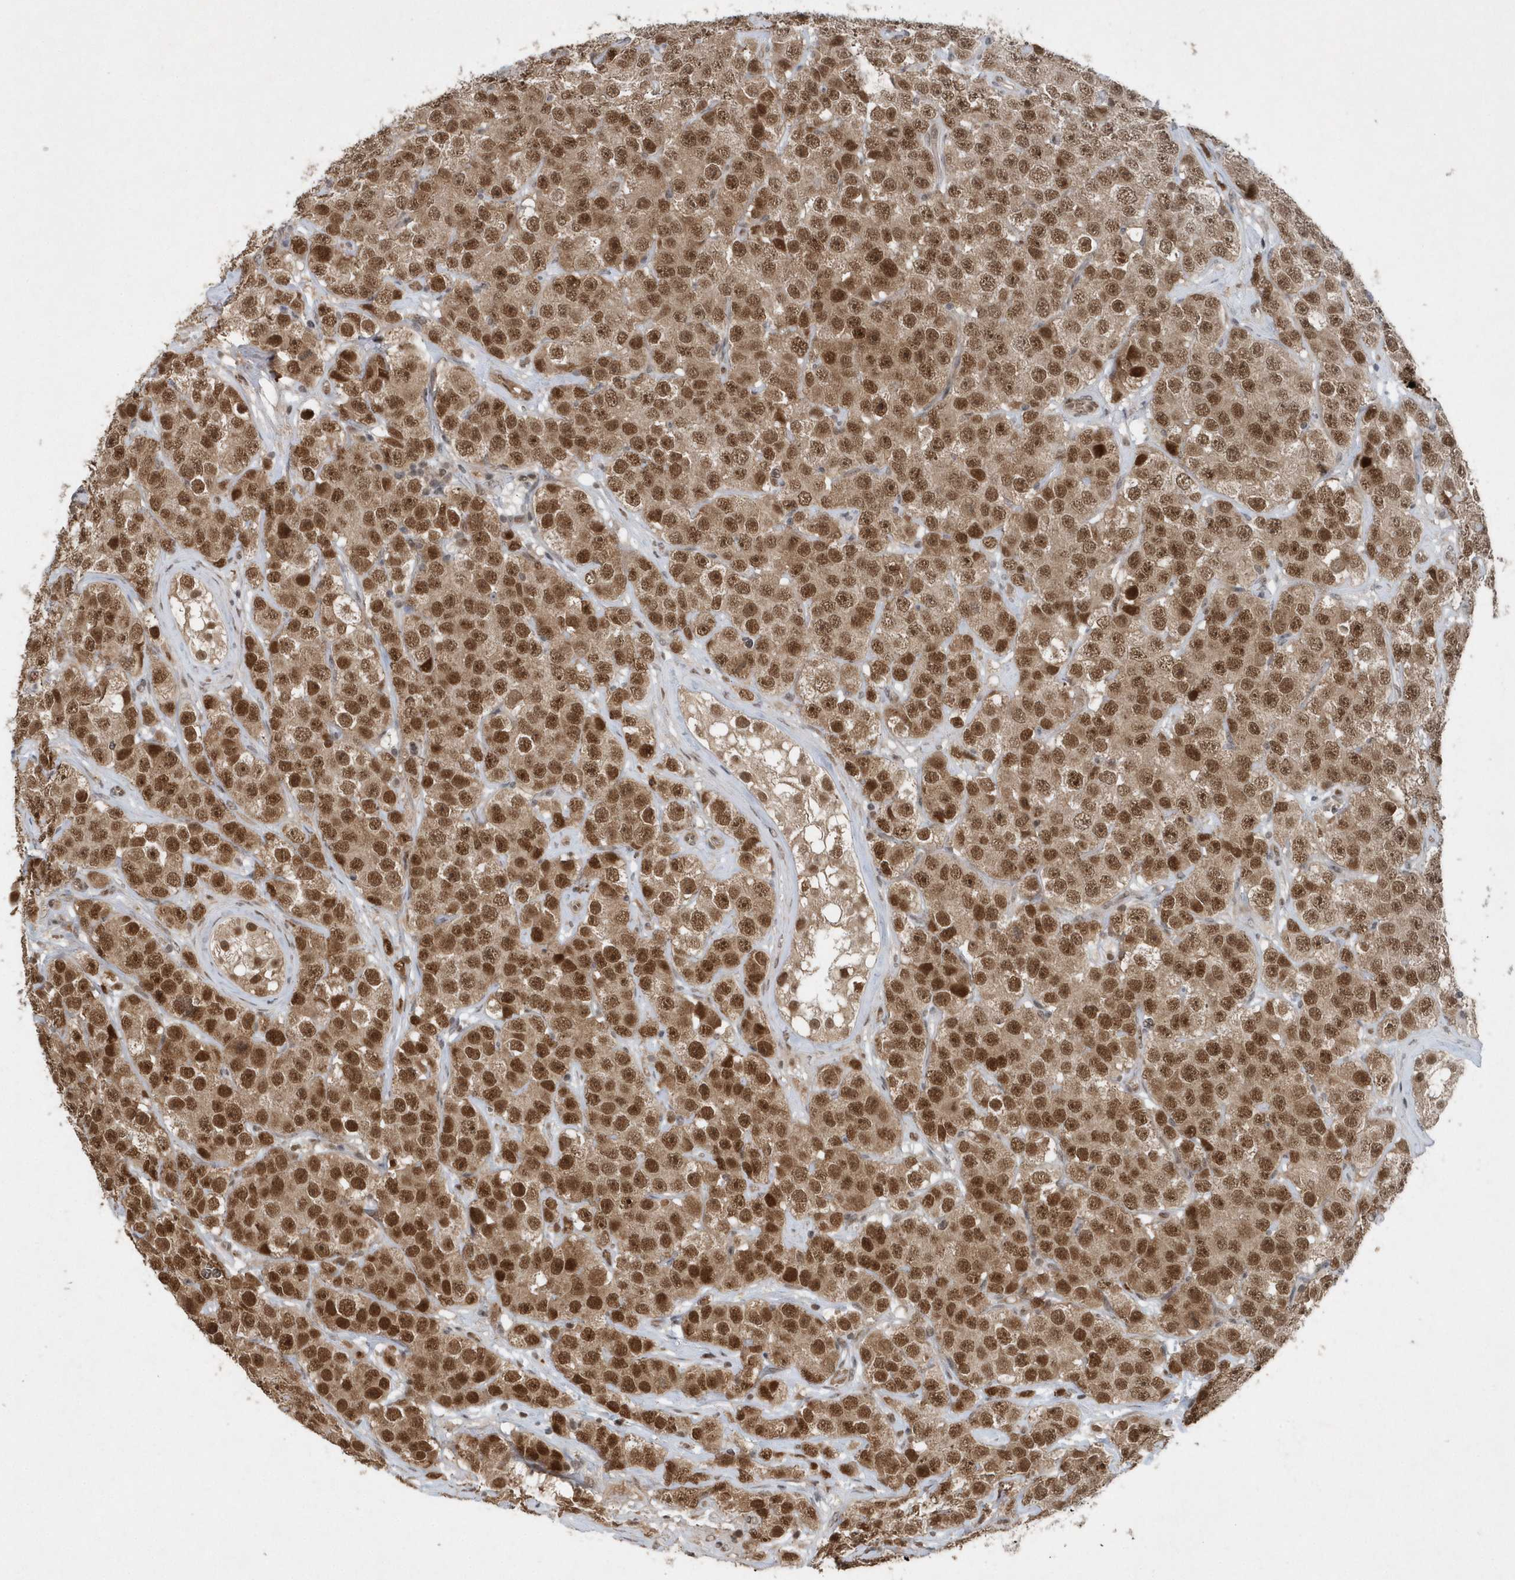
{"staining": {"intensity": "strong", "quantity": ">75%", "location": "nuclear"}, "tissue": "testis cancer", "cell_type": "Tumor cells", "image_type": "cancer", "snomed": [{"axis": "morphology", "description": "Seminoma, NOS"}, {"axis": "topography", "description": "Testis"}], "caption": "Immunohistochemistry histopathology image of testis cancer stained for a protein (brown), which displays high levels of strong nuclear positivity in approximately >75% of tumor cells.", "gene": "QTRT2", "patient": {"sex": "male", "age": 28}}